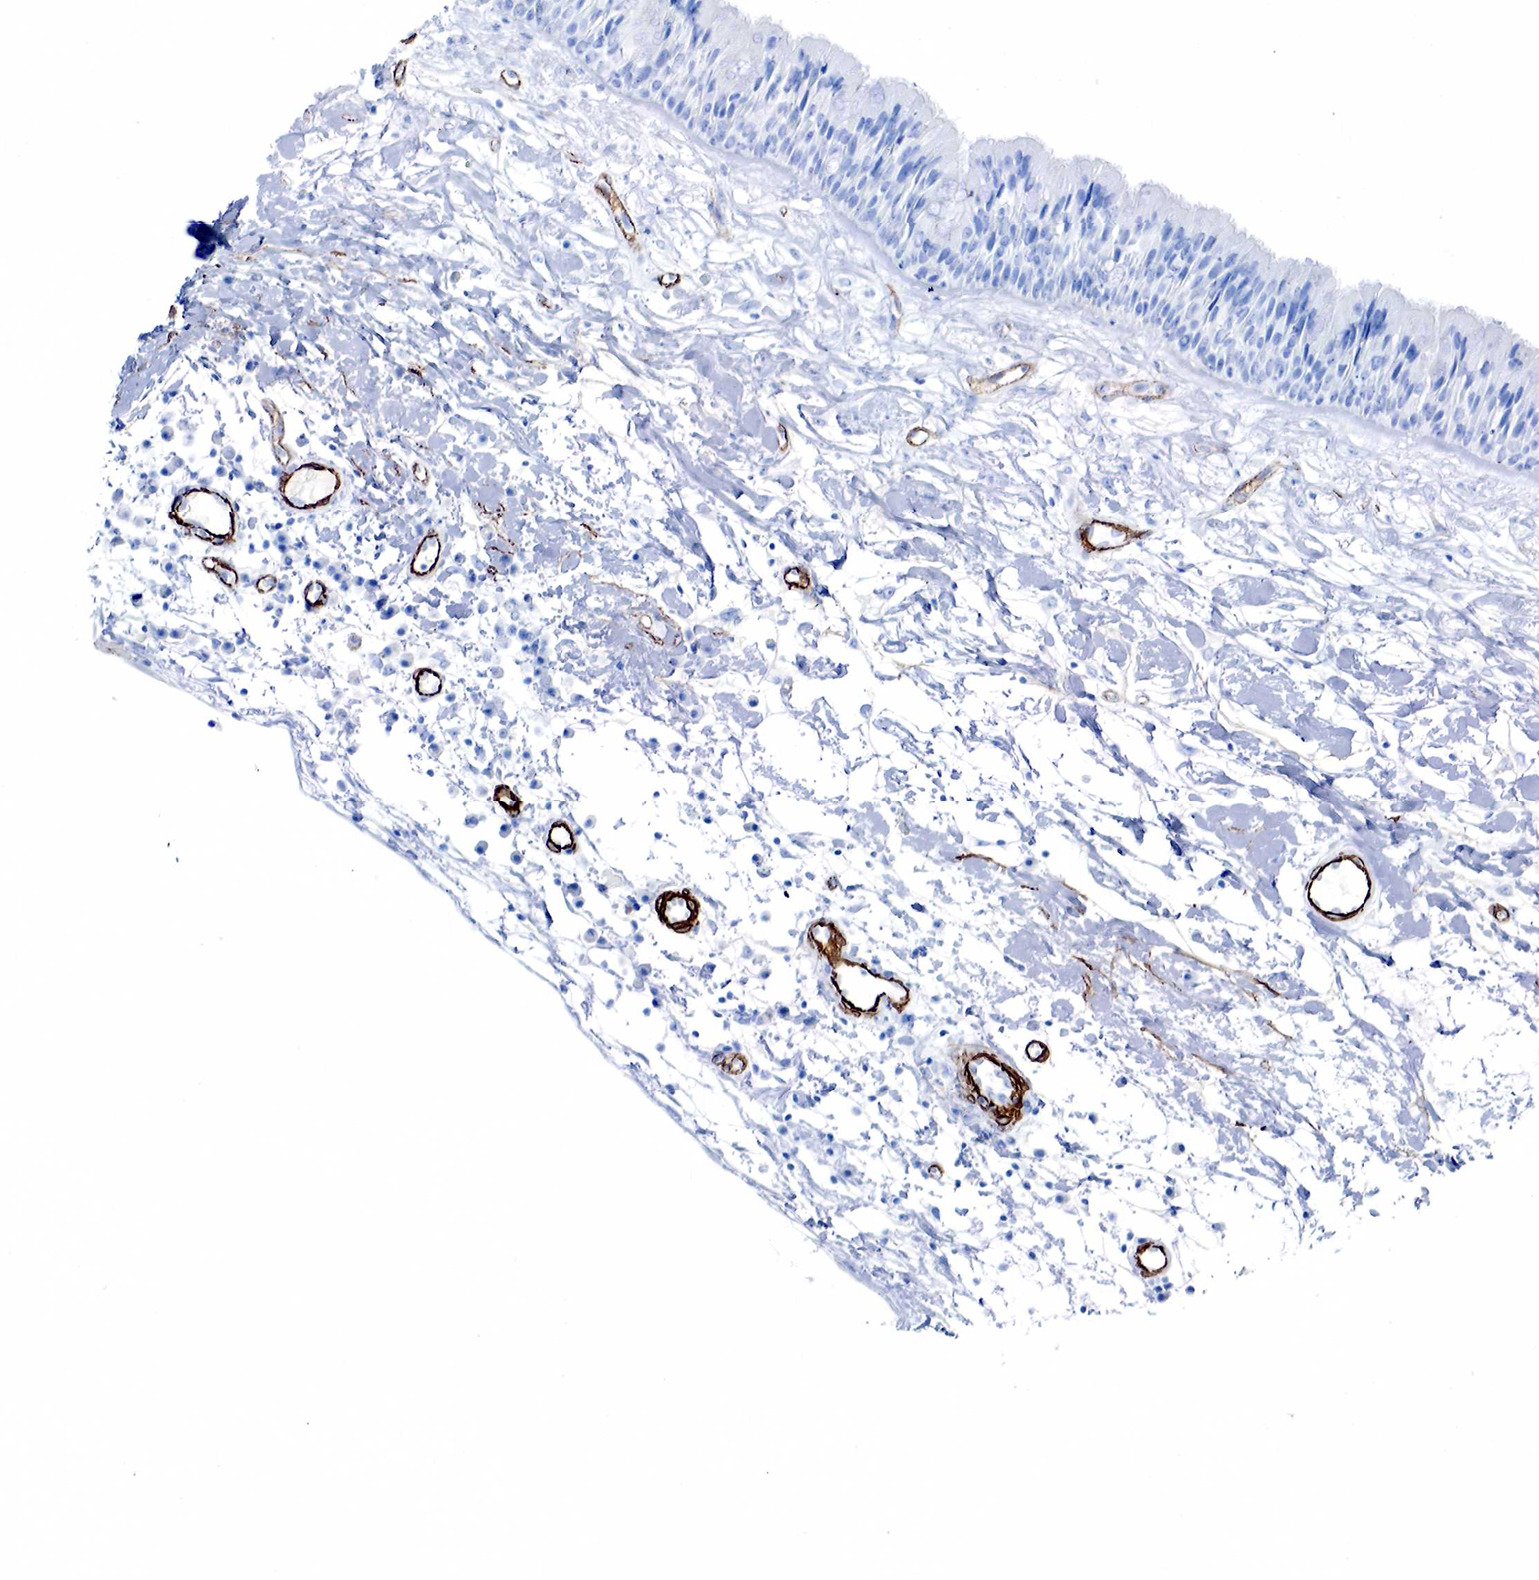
{"staining": {"intensity": "negative", "quantity": "none", "location": "none"}, "tissue": "nasopharynx", "cell_type": "Respiratory epithelial cells", "image_type": "normal", "snomed": [{"axis": "morphology", "description": "Normal tissue, NOS"}, {"axis": "topography", "description": "Nasopharynx"}], "caption": "Human nasopharynx stained for a protein using IHC shows no positivity in respiratory epithelial cells.", "gene": "ACTA1", "patient": {"sex": "male", "age": 13}}